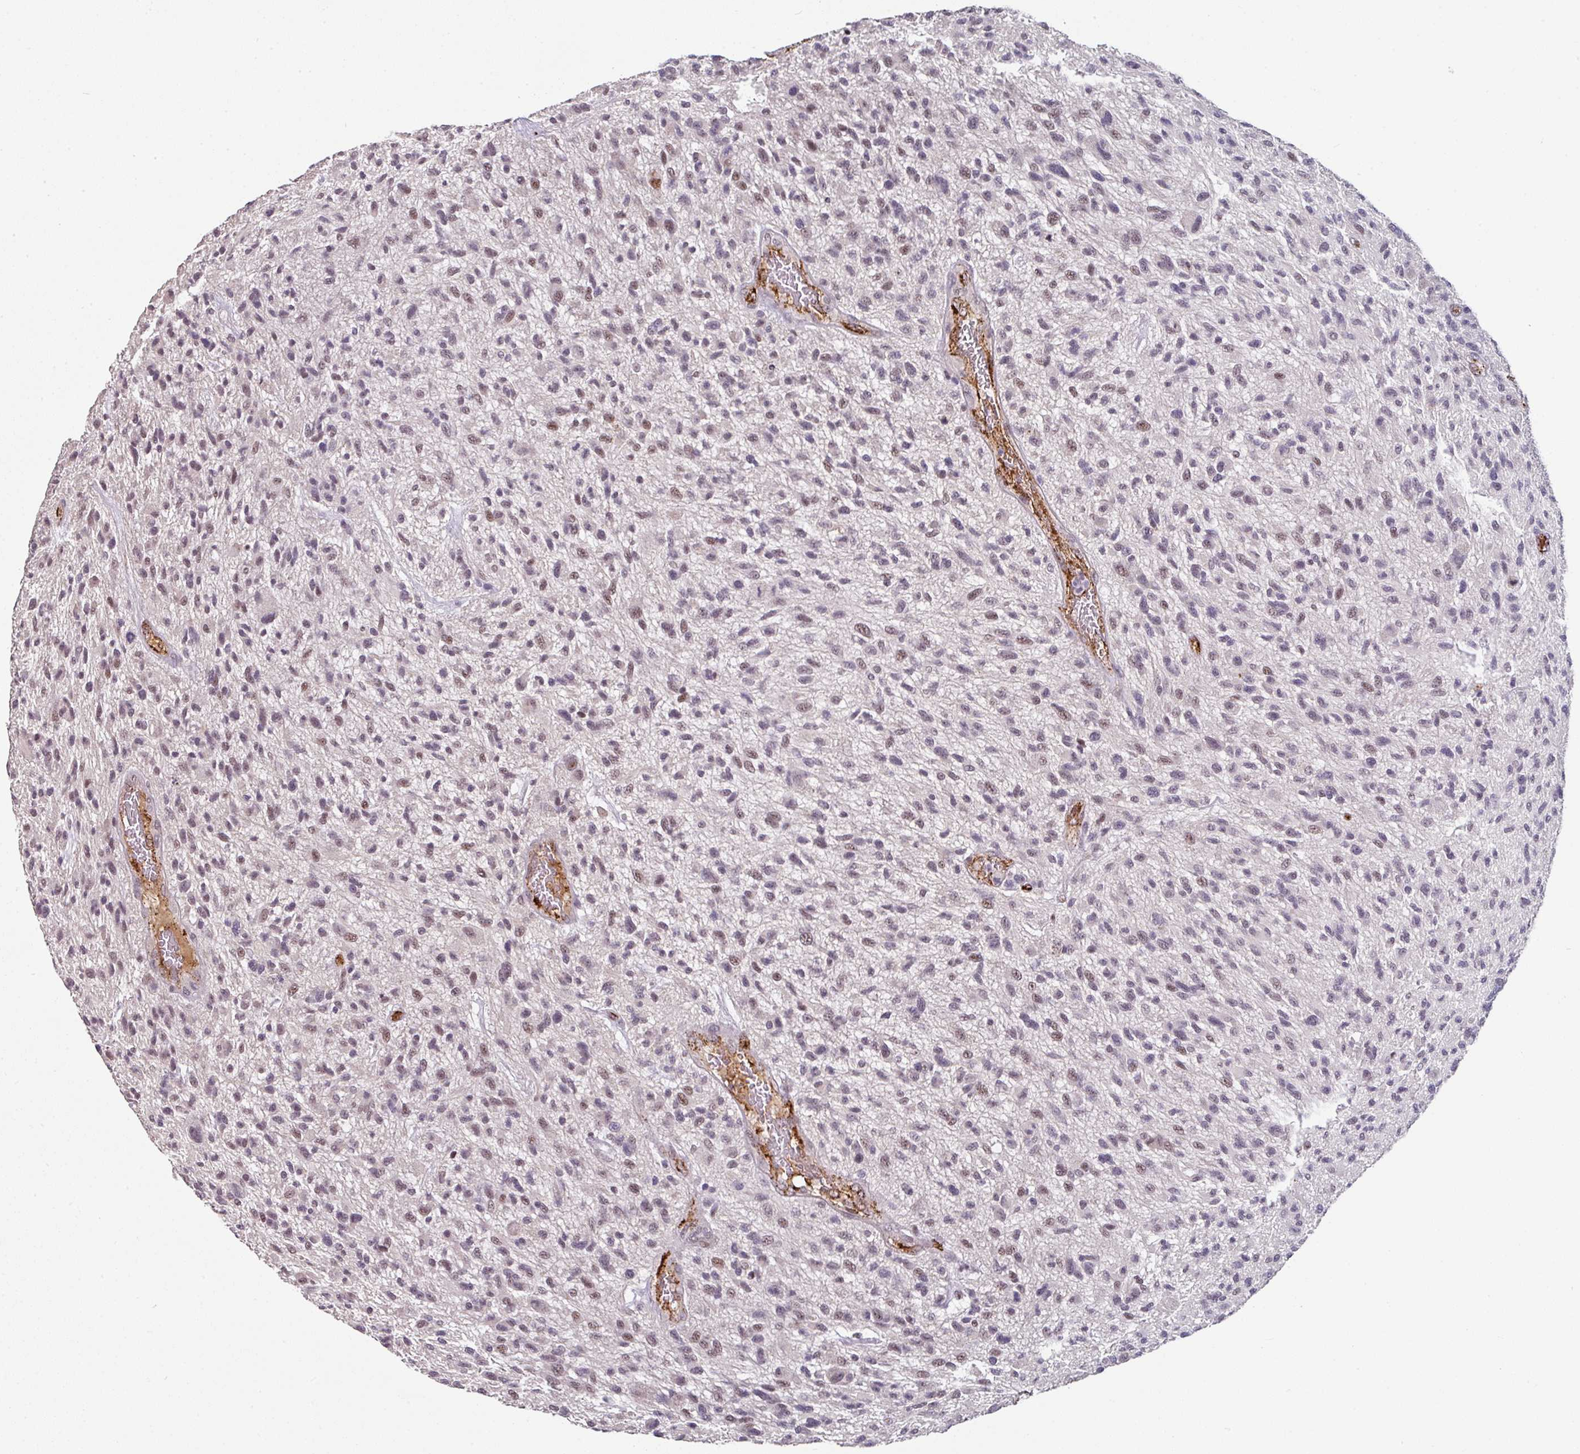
{"staining": {"intensity": "moderate", "quantity": "25%-75%", "location": "nuclear"}, "tissue": "glioma", "cell_type": "Tumor cells", "image_type": "cancer", "snomed": [{"axis": "morphology", "description": "Glioma, malignant, High grade"}, {"axis": "topography", "description": "Brain"}], "caption": "Immunohistochemical staining of malignant glioma (high-grade) exhibits medium levels of moderate nuclear protein expression in approximately 25%-75% of tumor cells.", "gene": "SIDT2", "patient": {"sex": "male", "age": 47}}